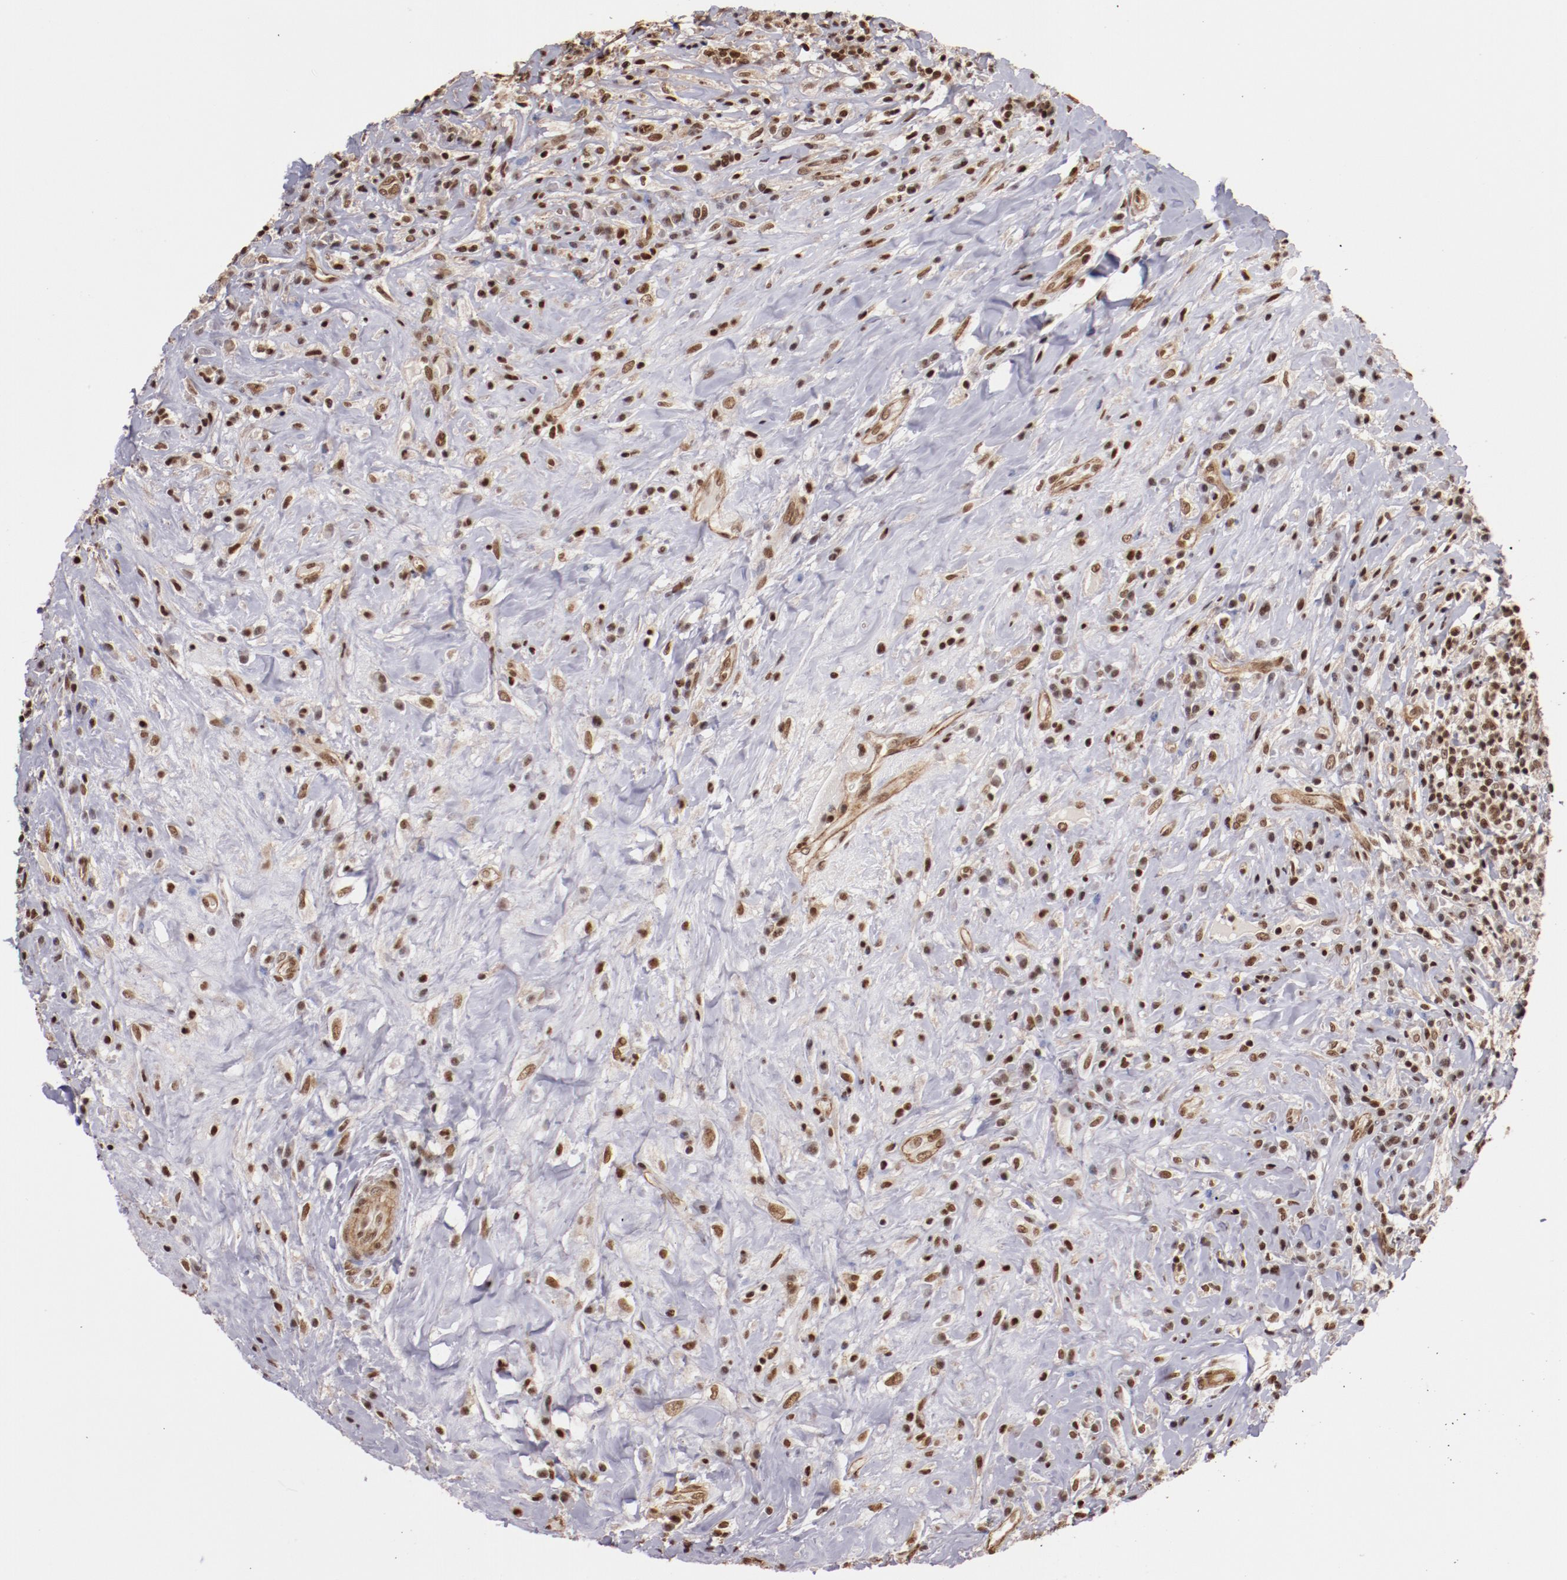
{"staining": {"intensity": "moderate", "quantity": ">75%", "location": "nuclear"}, "tissue": "lymphoma", "cell_type": "Tumor cells", "image_type": "cancer", "snomed": [{"axis": "morphology", "description": "Hodgkin's disease, NOS"}, {"axis": "topography", "description": "Lymph node"}], "caption": "Immunohistochemistry (IHC) (DAB) staining of human lymphoma shows moderate nuclear protein positivity in about >75% of tumor cells.", "gene": "STAG2", "patient": {"sex": "female", "age": 25}}